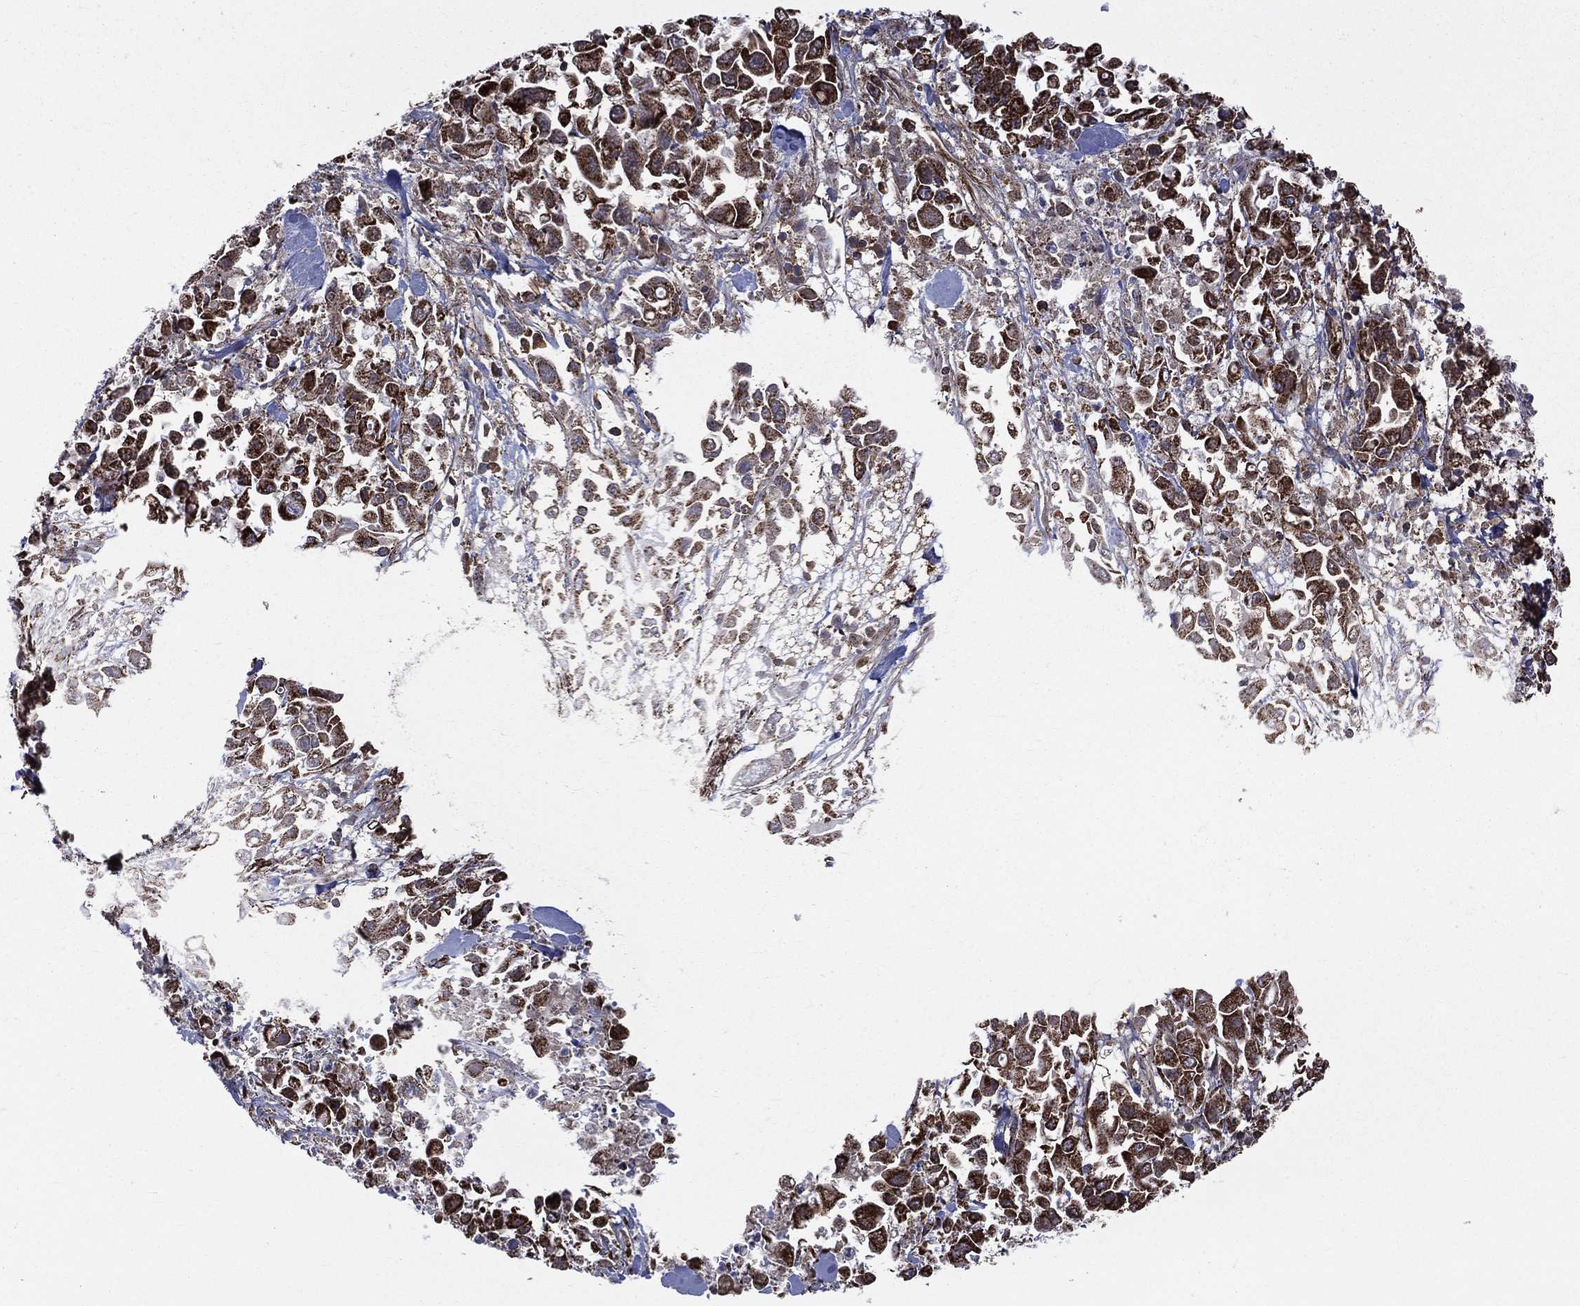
{"staining": {"intensity": "strong", "quantity": ">75%", "location": "cytoplasmic/membranous"}, "tissue": "pancreatic cancer", "cell_type": "Tumor cells", "image_type": "cancer", "snomed": [{"axis": "morphology", "description": "Adenocarcinoma, NOS"}, {"axis": "topography", "description": "Pancreas"}], "caption": "Immunohistochemical staining of human adenocarcinoma (pancreatic) reveals strong cytoplasmic/membranous protein positivity in approximately >75% of tumor cells.", "gene": "GOT2", "patient": {"sex": "female", "age": 83}}